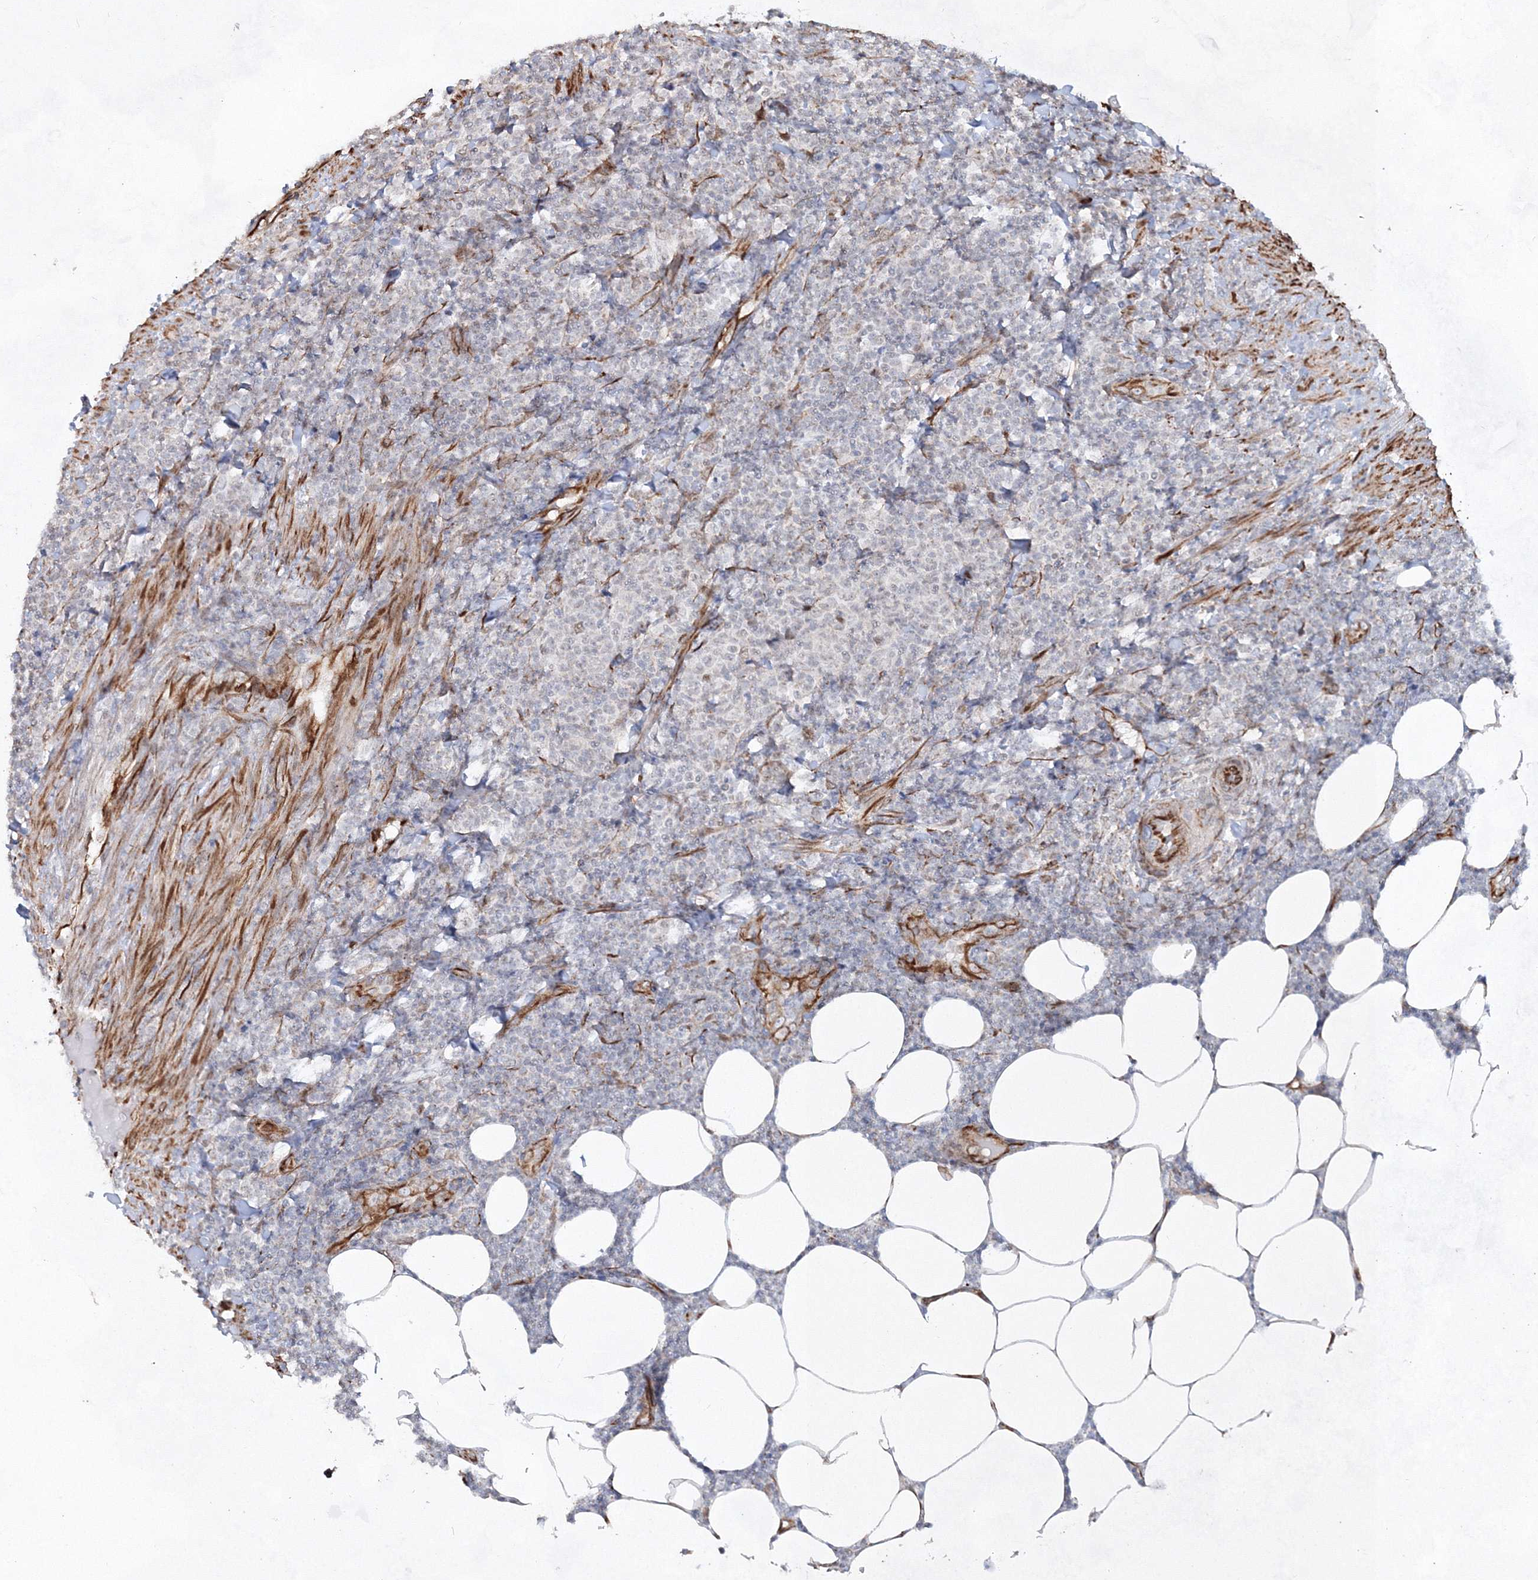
{"staining": {"intensity": "negative", "quantity": "none", "location": "none"}, "tissue": "lymphoma", "cell_type": "Tumor cells", "image_type": "cancer", "snomed": [{"axis": "morphology", "description": "Malignant lymphoma, non-Hodgkin's type, Low grade"}, {"axis": "topography", "description": "Lymph node"}], "caption": "Tumor cells show no significant protein expression in lymphoma.", "gene": "SNIP1", "patient": {"sex": "male", "age": 66}}